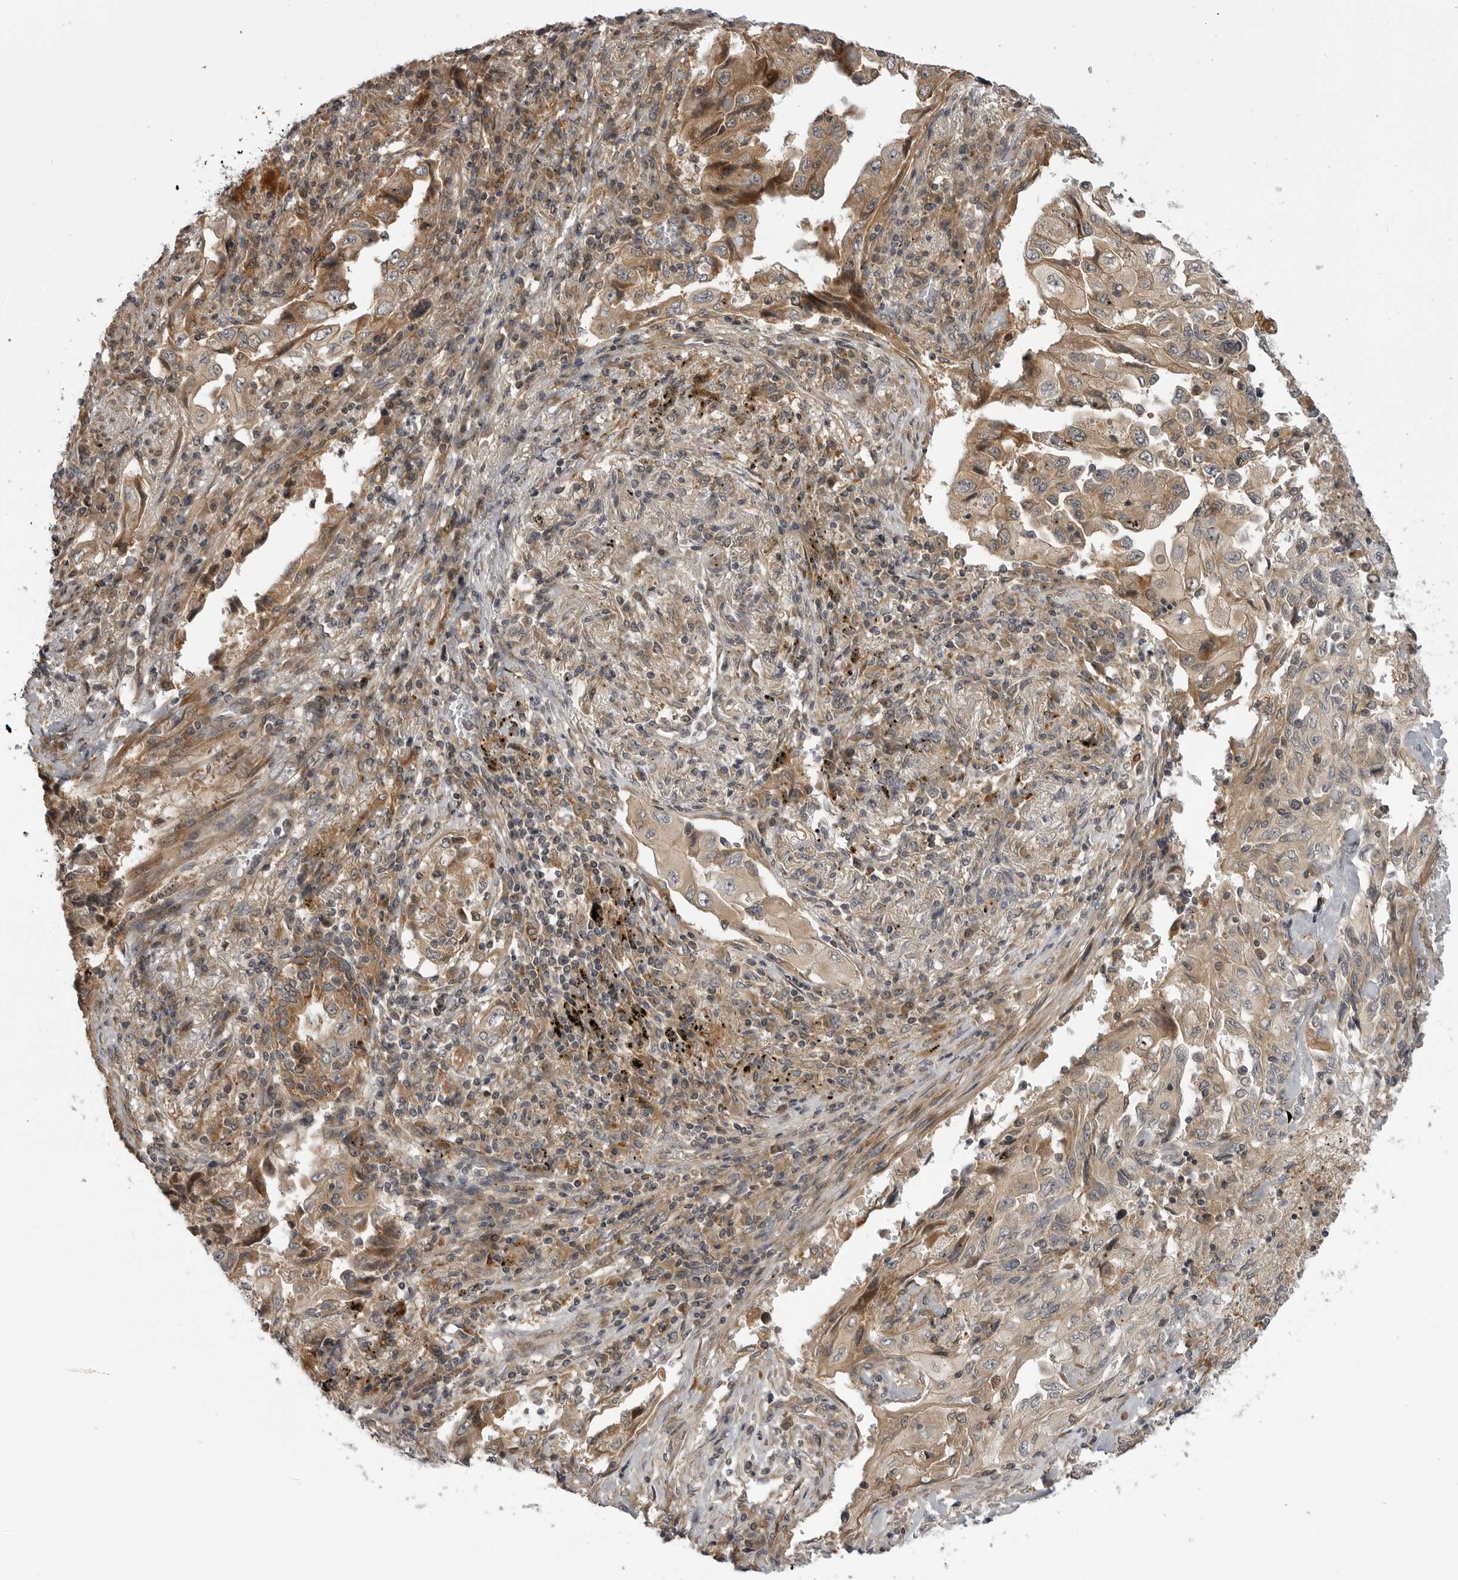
{"staining": {"intensity": "weak", "quantity": ">75%", "location": "cytoplasmic/membranous"}, "tissue": "lung cancer", "cell_type": "Tumor cells", "image_type": "cancer", "snomed": [{"axis": "morphology", "description": "Adenocarcinoma, NOS"}, {"axis": "topography", "description": "Lung"}], "caption": "High-magnification brightfield microscopy of lung cancer stained with DAB (brown) and counterstained with hematoxylin (blue). tumor cells exhibit weak cytoplasmic/membranous positivity is appreciated in approximately>75% of cells. Nuclei are stained in blue.", "gene": "LRRC45", "patient": {"sex": "female", "age": 51}}